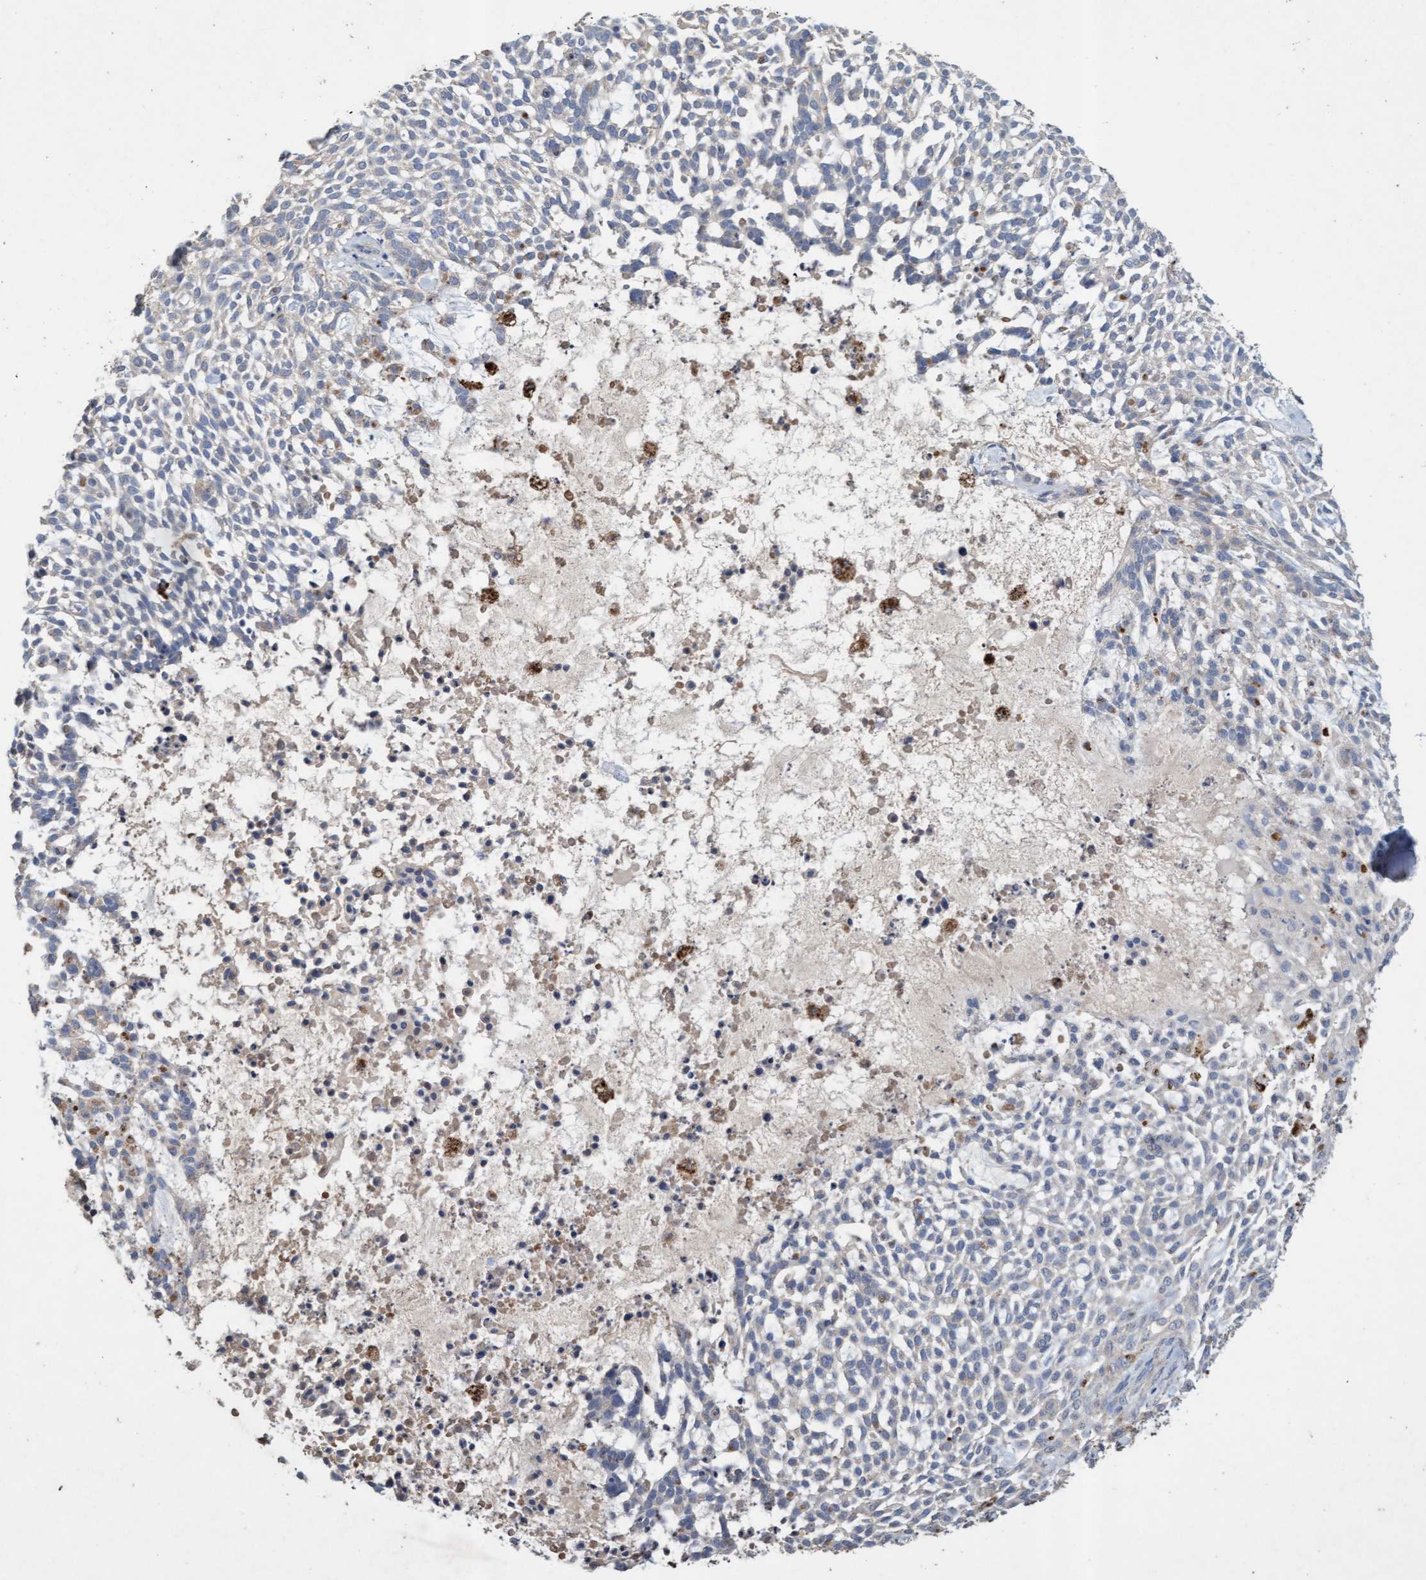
{"staining": {"intensity": "weak", "quantity": "<25%", "location": "cytoplasmic/membranous"}, "tissue": "skin cancer", "cell_type": "Tumor cells", "image_type": "cancer", "snomed": [{"axis": "morphology", "description": "Basal cell carcinoma"}, {"axis": "topography", "description": "Skin"}], "caption": "Tumor cells are negative for protein expression in human skin cancer.", "gene": "ATPAF2", "patient": {"sex": "female", "age": 64}}